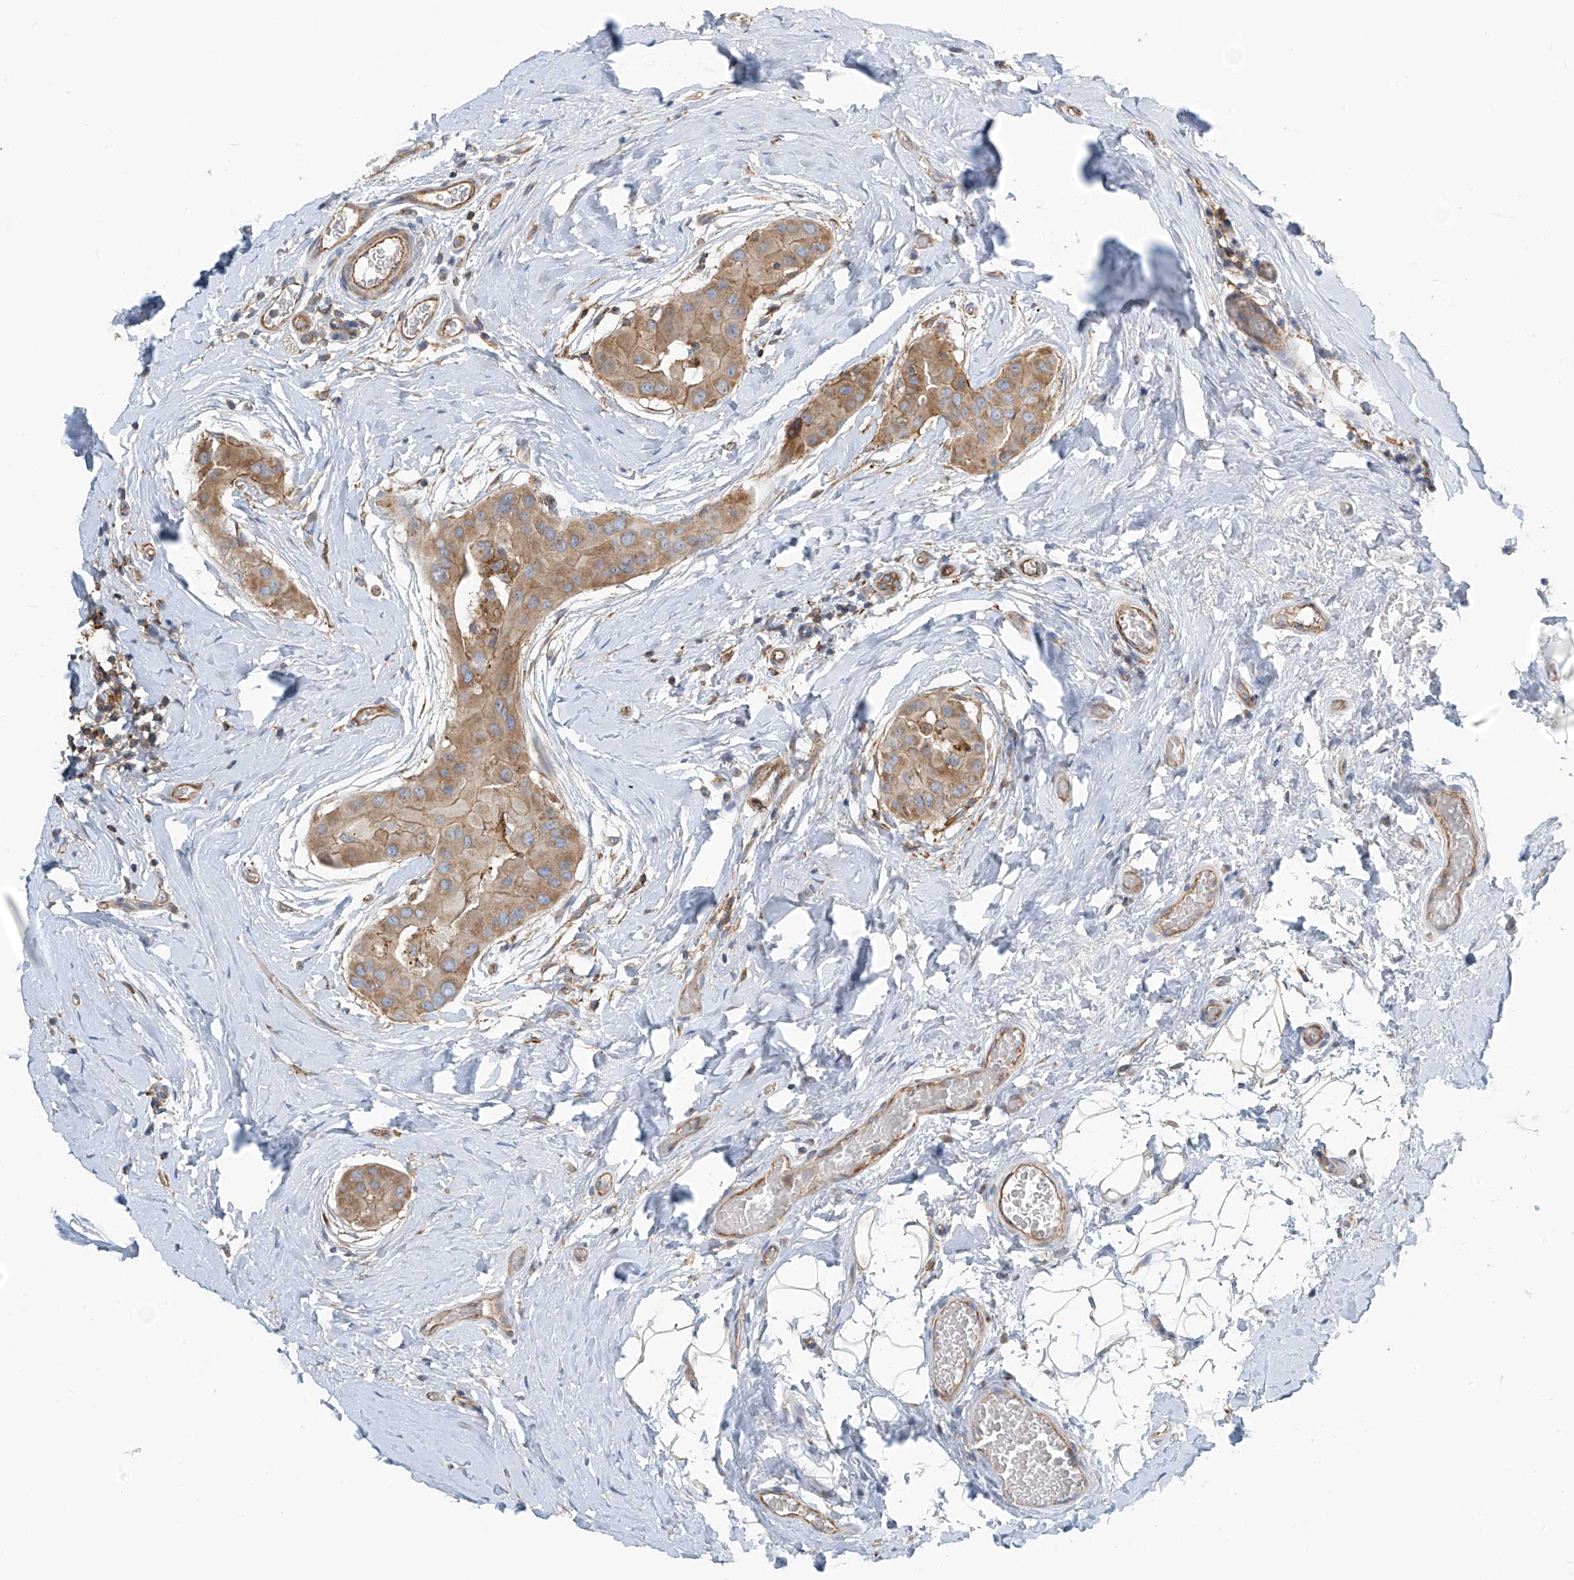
{"staining": {"intensity": "moderate", "quantity": ">75%", "location": "cytoplasmic/membranous"}, "tissue": "thyroid cancer", "cell_type": "Tumor cells", "image_type": "cancer", "snomed": [{"axis": "morphology", "description": "Papillary adenocarcinoma, NOS"}, {"axis": "topography", "description": "Thyroid gland"}], "caption": "The image displays staining of papillary adenocarcinoma (thyroid), revealing moderate cytoplasmic/membranous protein expression (brown color) within tumor cells.", "gene": "SLC1A5", "patient": {"sex": "male", "age": 33}}